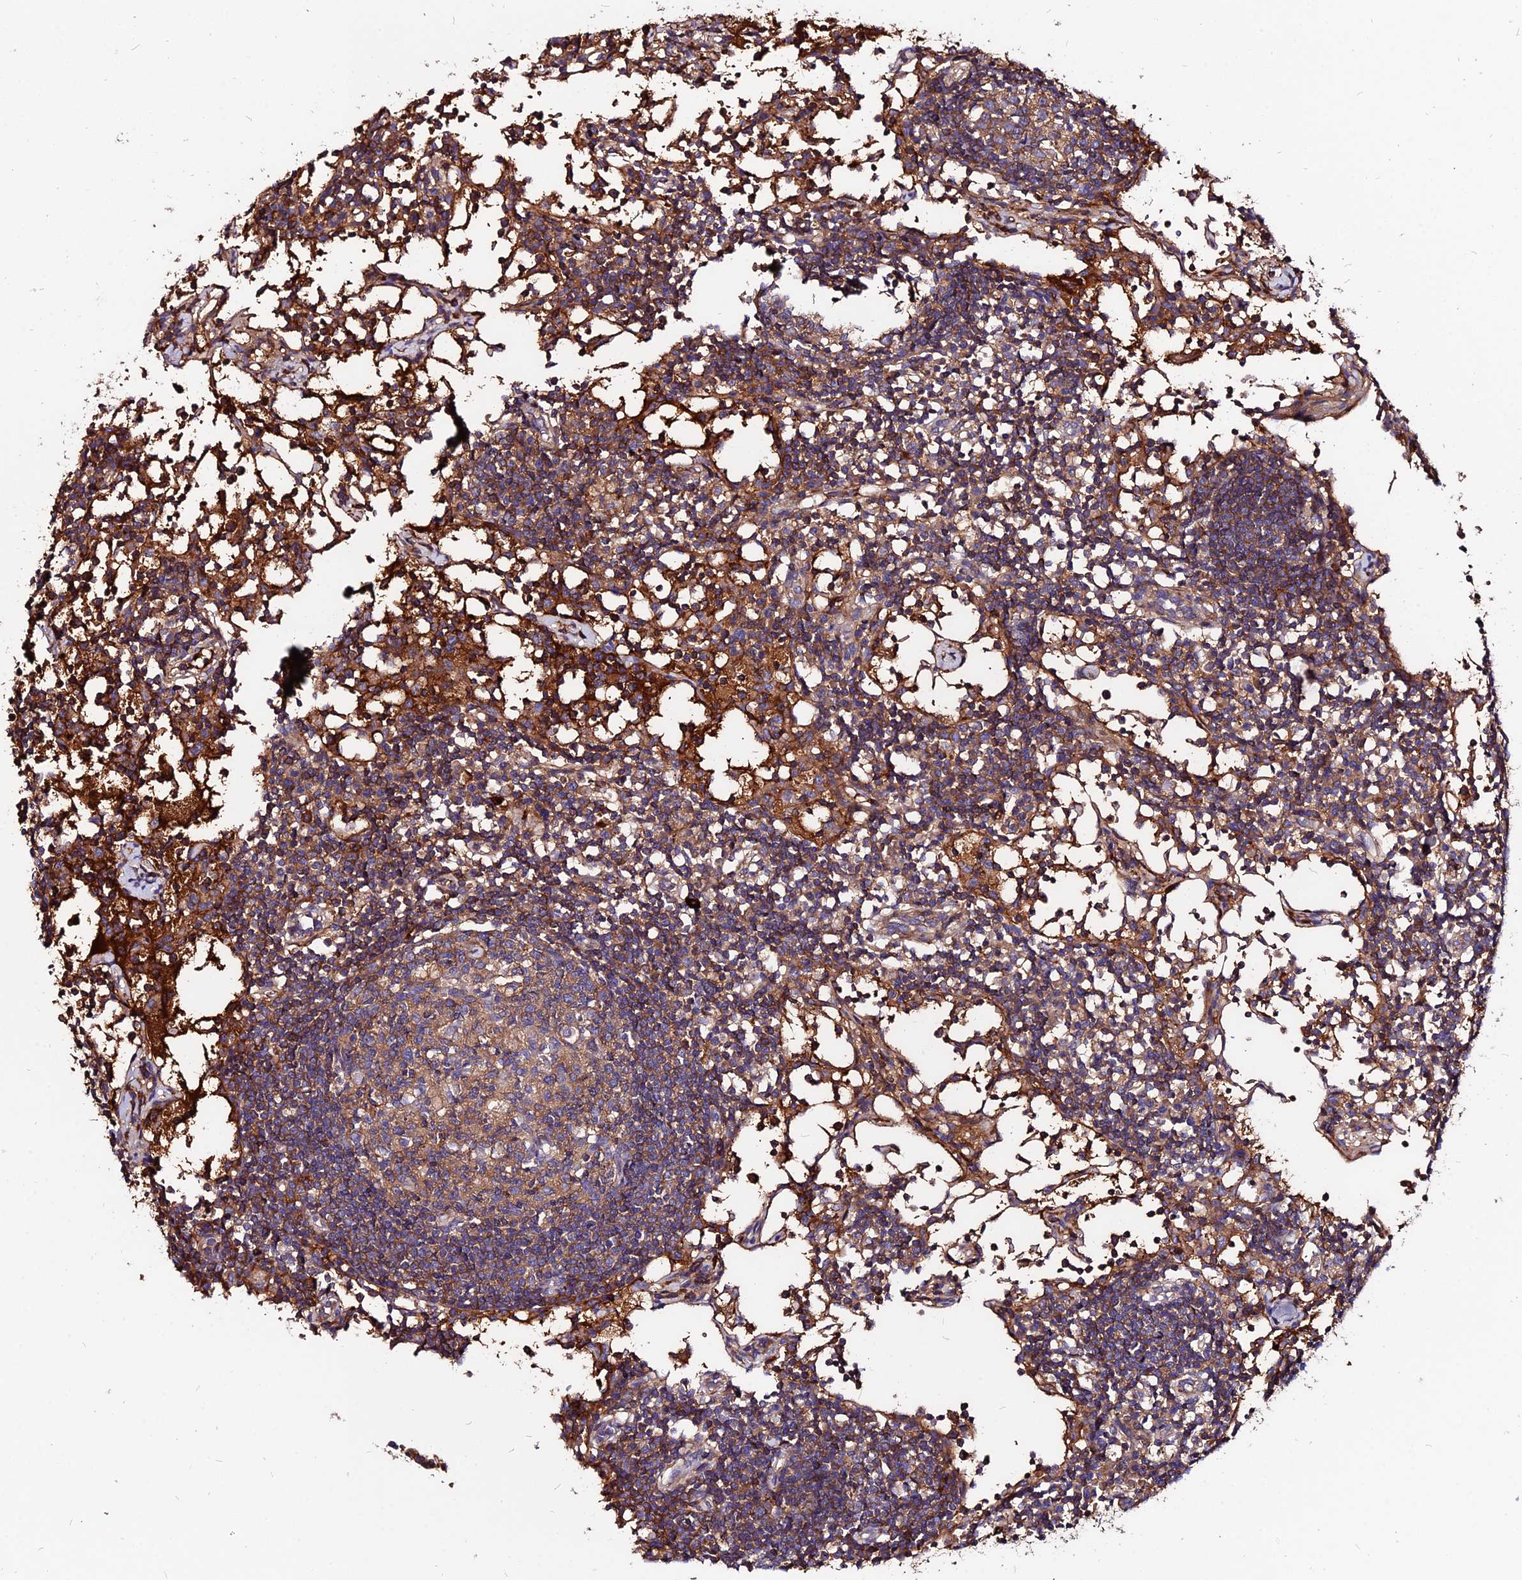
{"staining": {"intensity": "weak", "quantity": "25%-75%", "location": "cytoplasmic/membranous"}, "tissue": "lymph node", "cell_type": "Germinal center cells", "image_type": "normal", "snomed": [{"axis": "morphology", "description": "Normal tissue, NOS"}, {"axis": "topography", "description": "Lymph node"}], "caption": "Germinal center cells show low levels of weak cytoplasmic/membranous expression in approximately 25%-75% of cells in unremarkable lymph node.", "gene": "PYM1", "patient": {"sex": "female", "age": 55}}